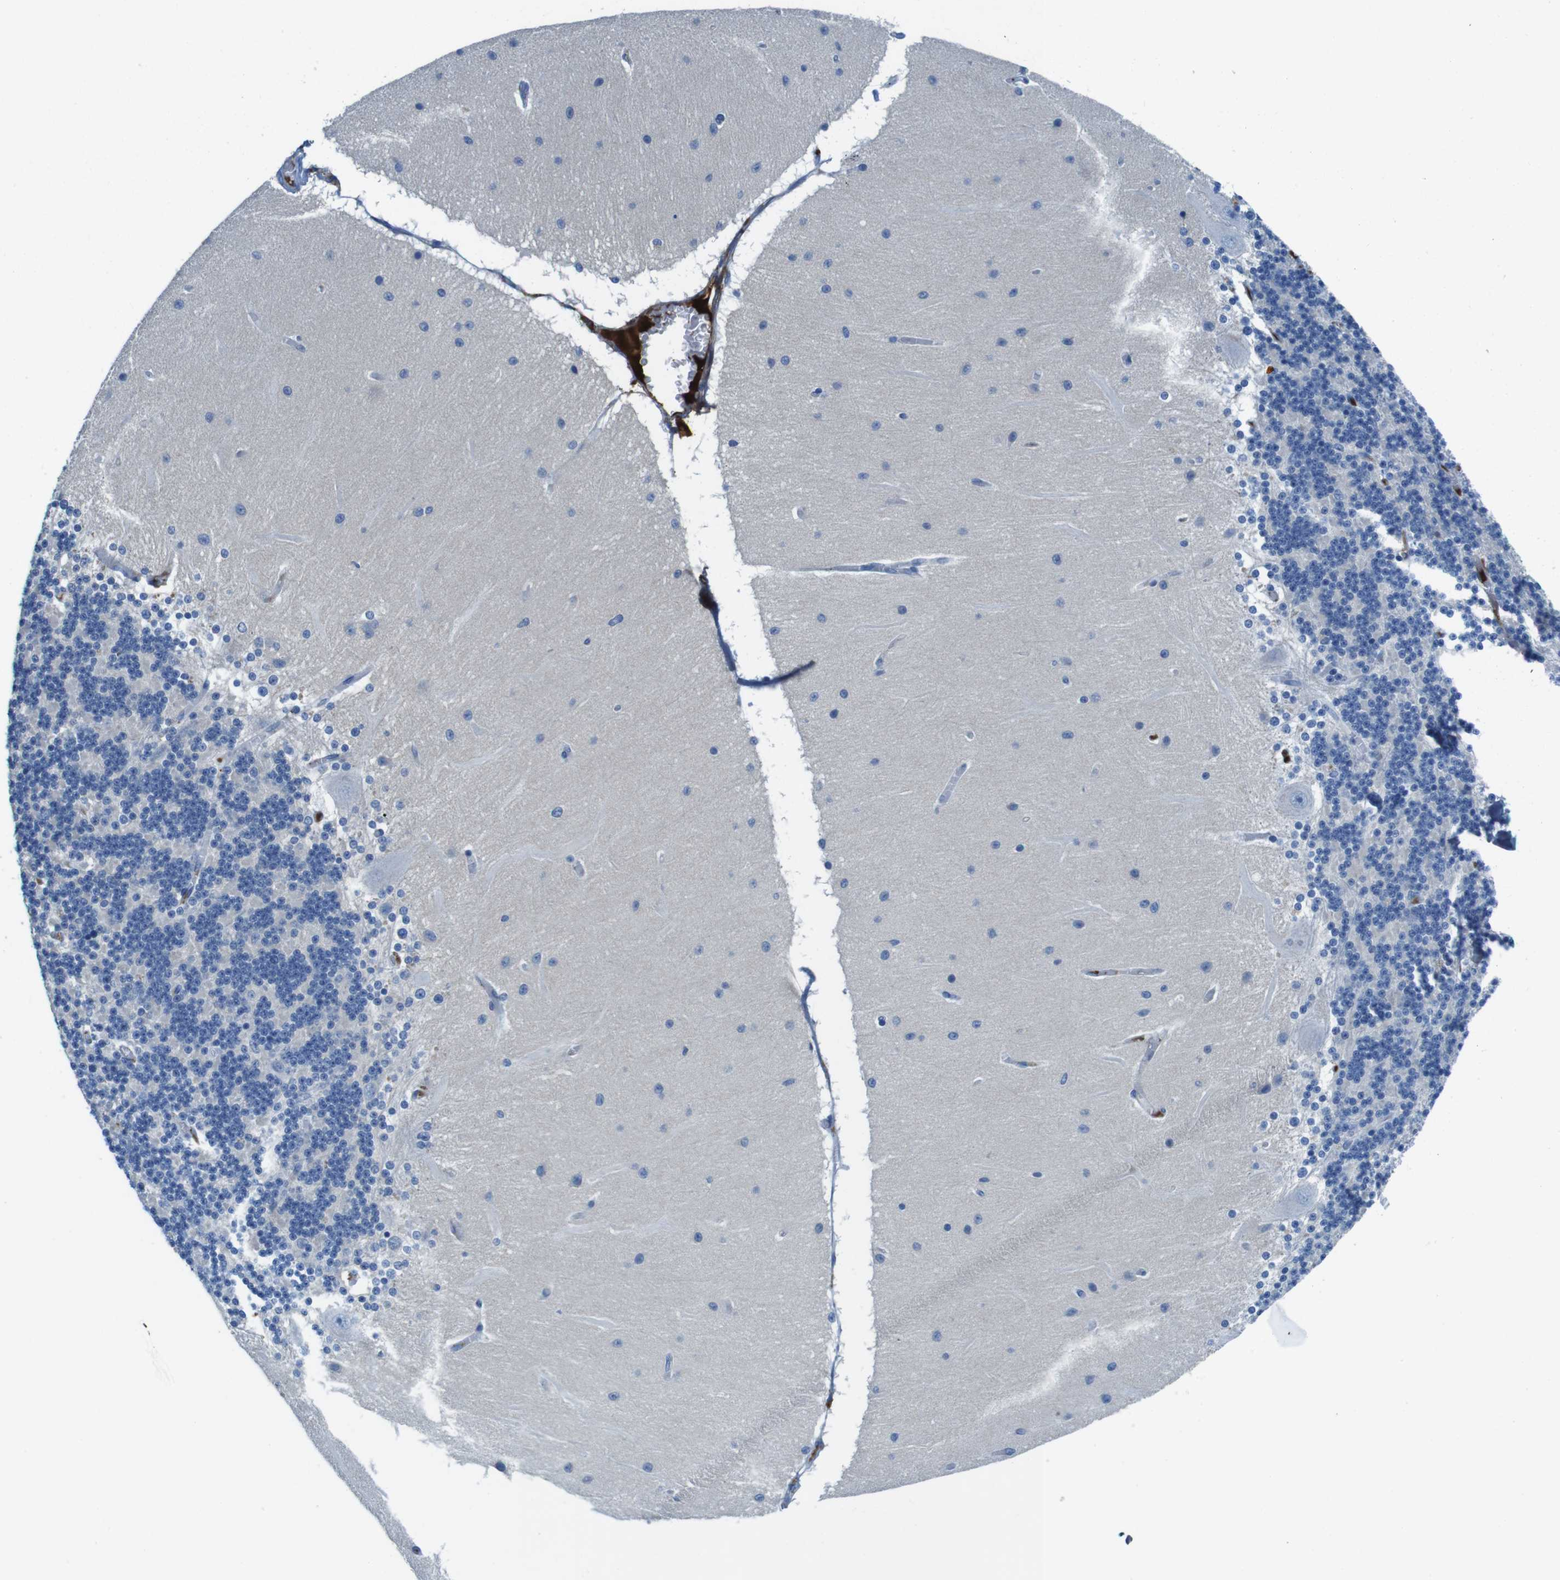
{"staining": {"intensity": "negative", "quantity": "none", "location": "none"}, "tissue": "cerebellum", "cell_type": "Cells in granular layer", "image_type": "normal", "snomed": [{"axis": "morphology", "description": "Normal tissue, NOS"}, {"axis": "topography", "description": "Cerebellum"}], "caption": "An IHC micrograph of benign cerebellum is shown. There is no staining in cells in granular layer of cerebellum. (DAB (3,3'-diaminobenzidine) IHC, high magnification).", "gene": "TMPRSS15", "patient": {"sex": "female", "age": 54}}